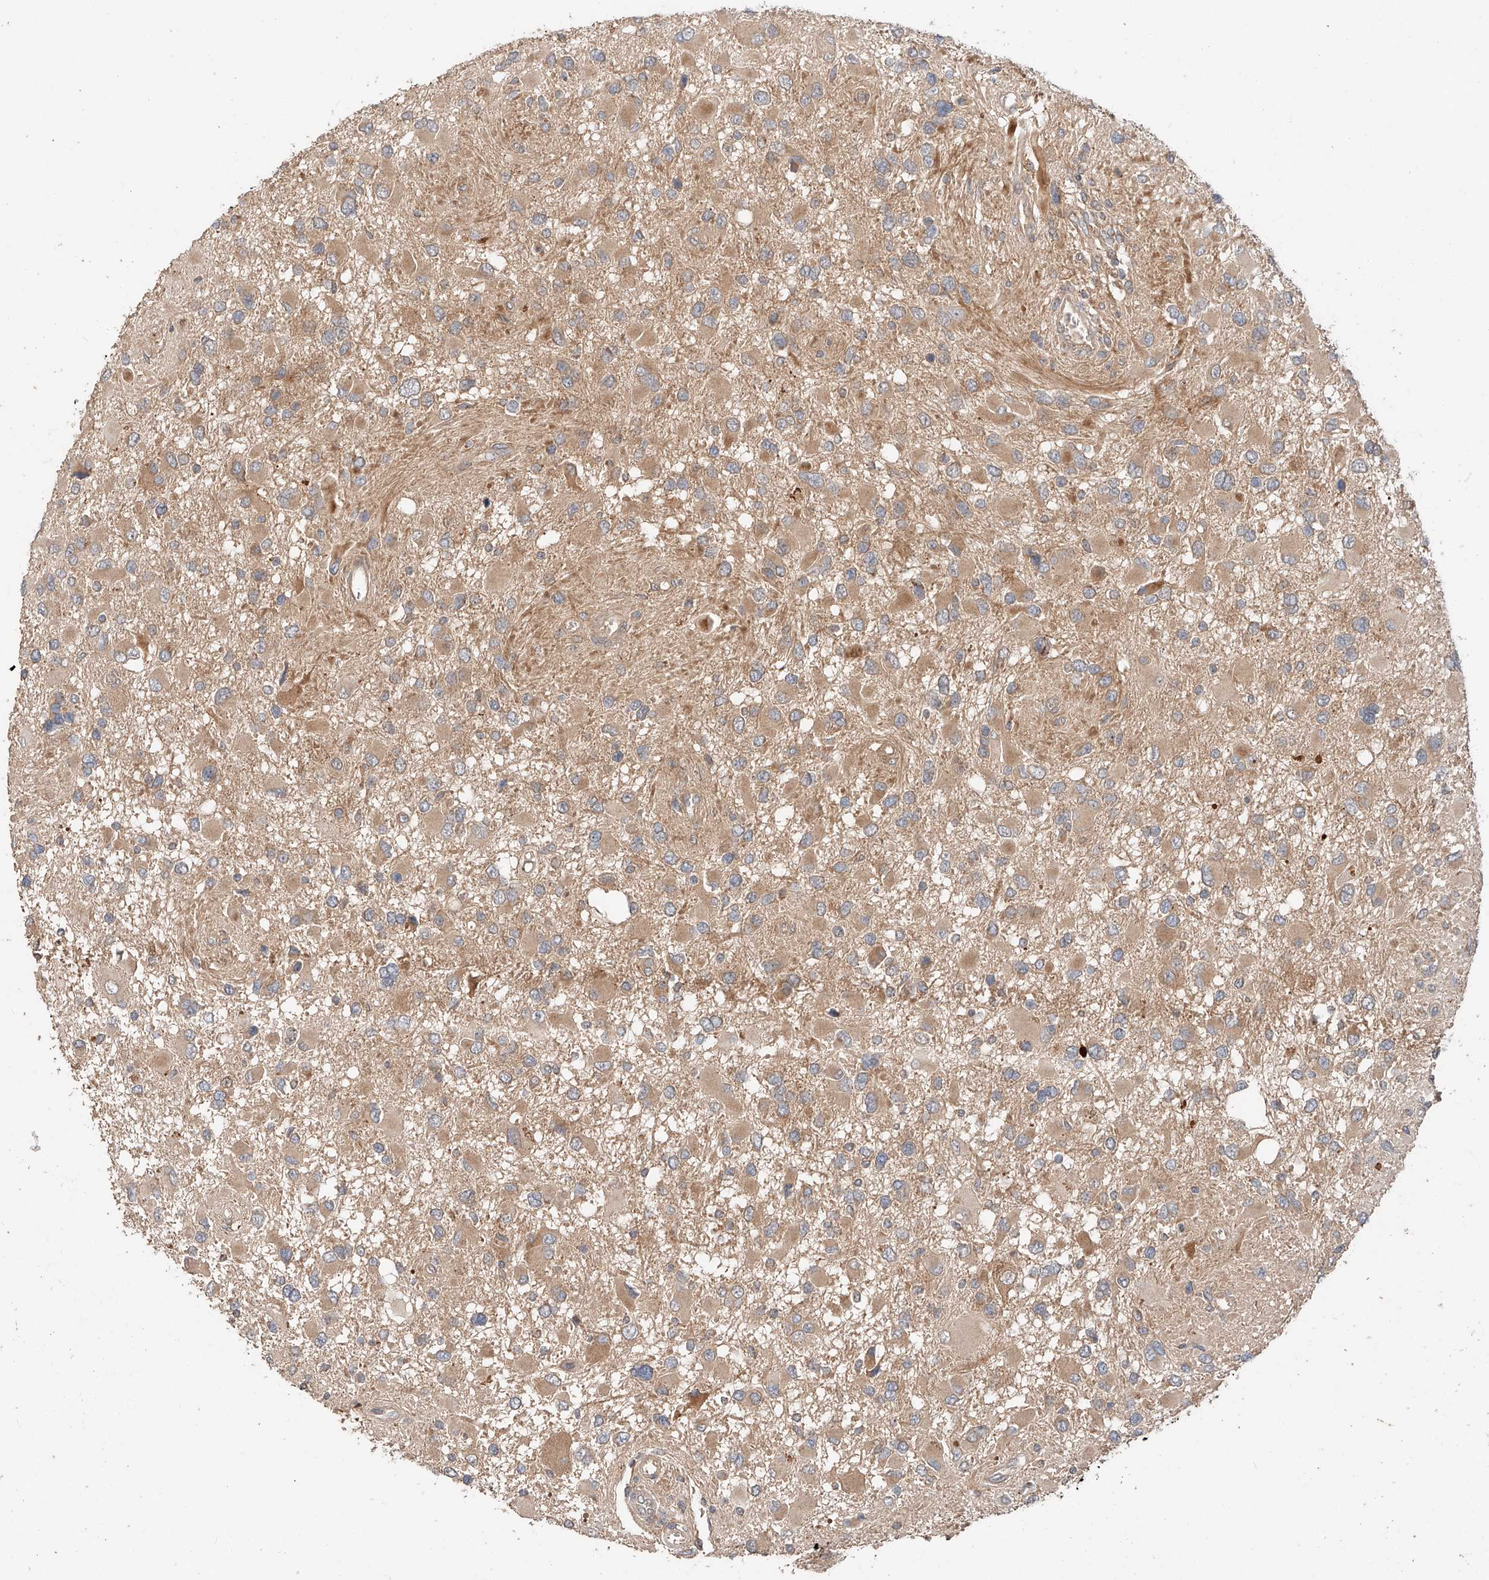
{"staining": {"intensity": "weak", "quantity": ">75%", "location": "cytoplasmic/membranous"}, "tissue": "glioma", "cell_type": "Tumor cells", "image_type": "cancer", "snomed": [{"axis": "morphology", "description": "Glioma, malignant, High grade"}, {"axis": "topography", "description": "Brain"}], "caption": "There is low levels of weak cytoplasmic/membranous expression in tumor cells of high-grade glioma (malignant), as demonstrated by immunohistochemical staining (brown color).", "gene": "XPNPEP1", "patient": {"sex": "male", "age": 53}}